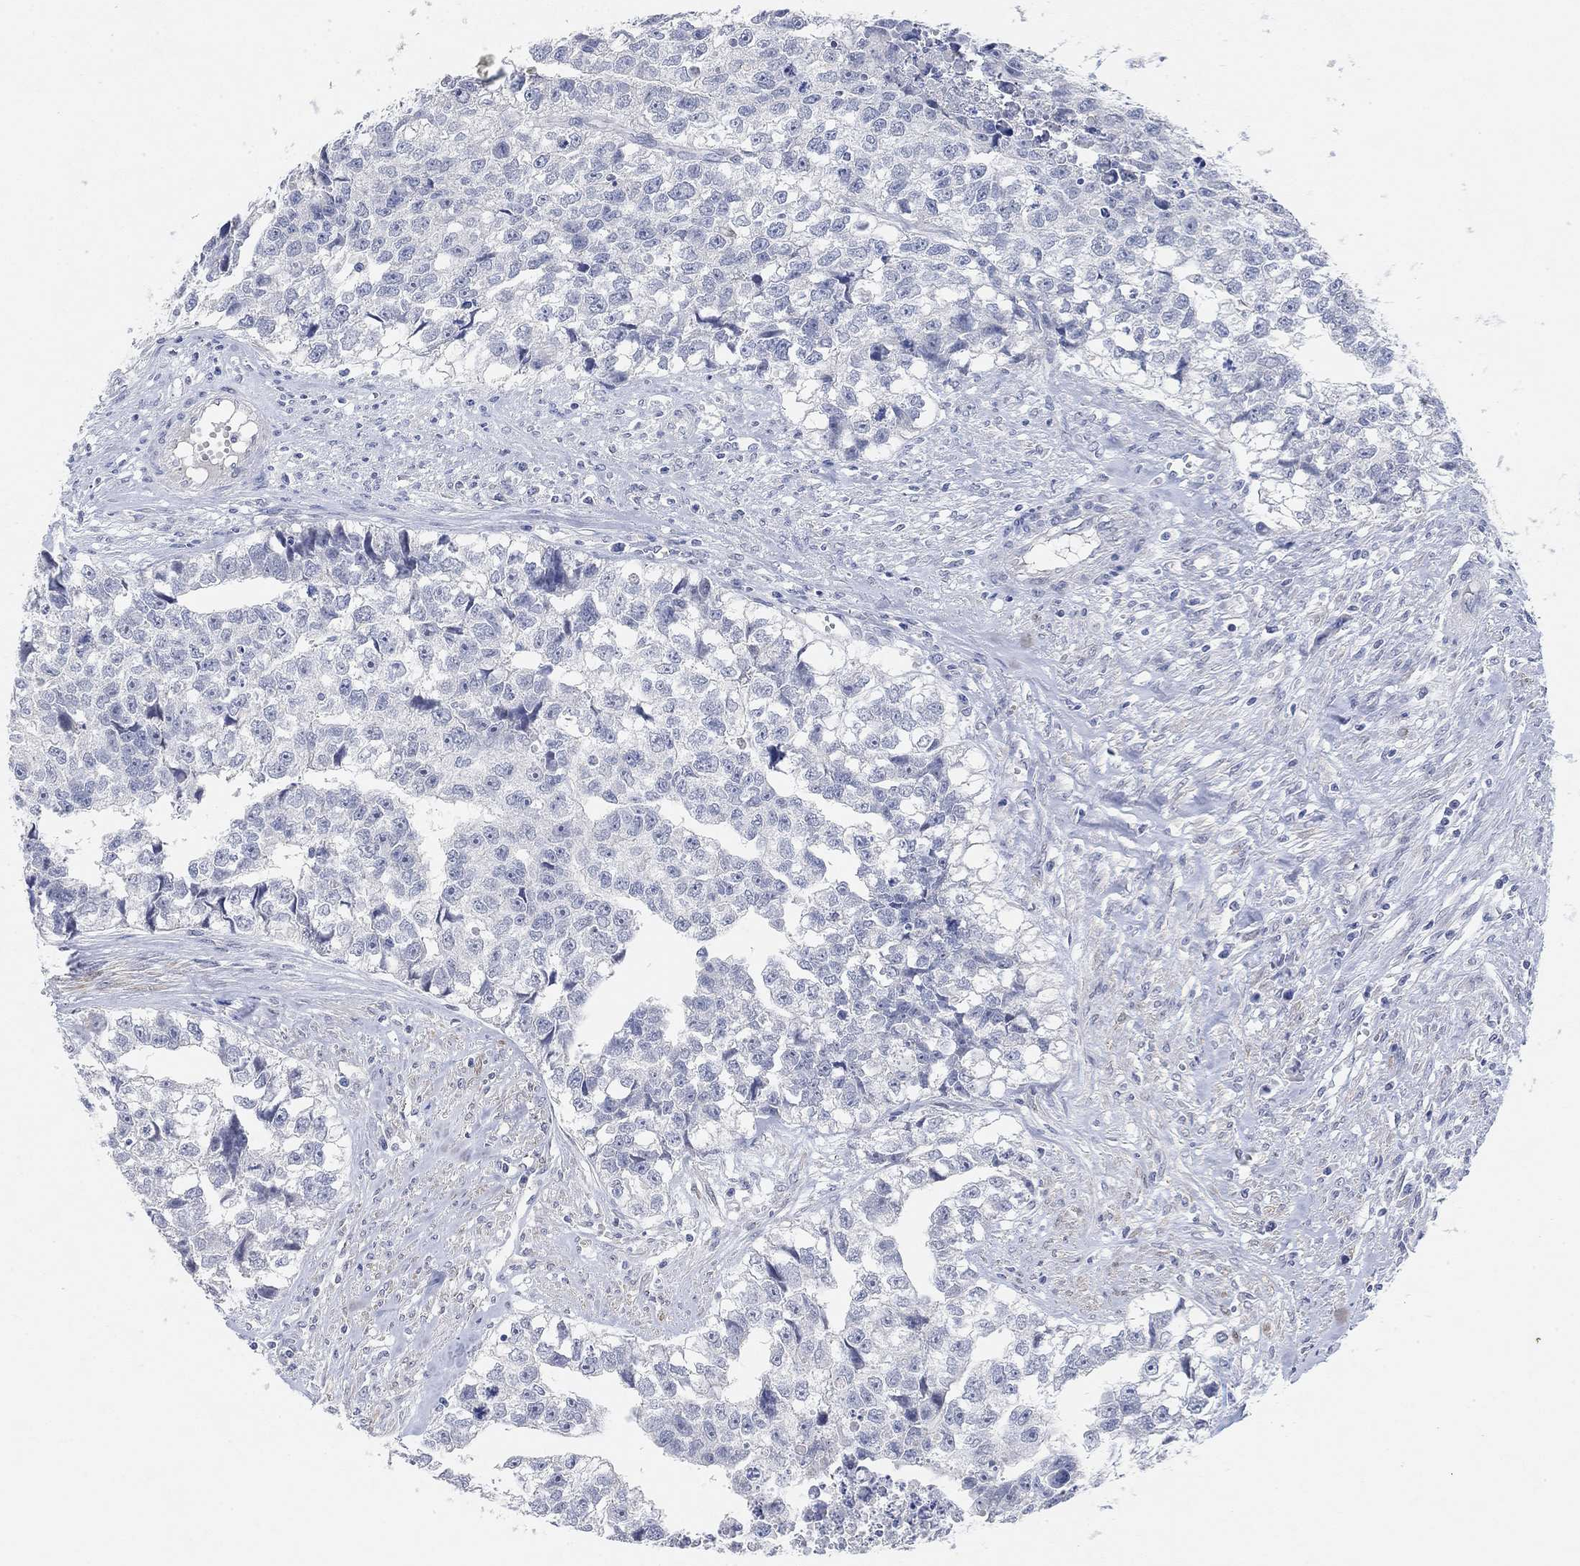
{"staining": {"intensity": "negative", "quantity": "none", "location": "none"}, "tissue": "testis cancer", "cell_type": "Tumor cells", "image_type": "cancer", "snomed": [{"axis": "morphology", "description": "Carcinoma, Embryonal, NOS"}, {"axis": "morphology", "description": "Teratoma, malignant, NOS"}, {"axis": "topography", "description": "Testis"}], "caption": "Immunohistochemical staining of testis cancer (malignant teratoma) demonstrates no significant expression in tumor cells. (Brightfield microscopy of DAB (3,3'-diaminobenzidine) immunohistochemistry at high magnification).", "gene": "VAT1L", "patient": {"sex": "male", "age": 44}}